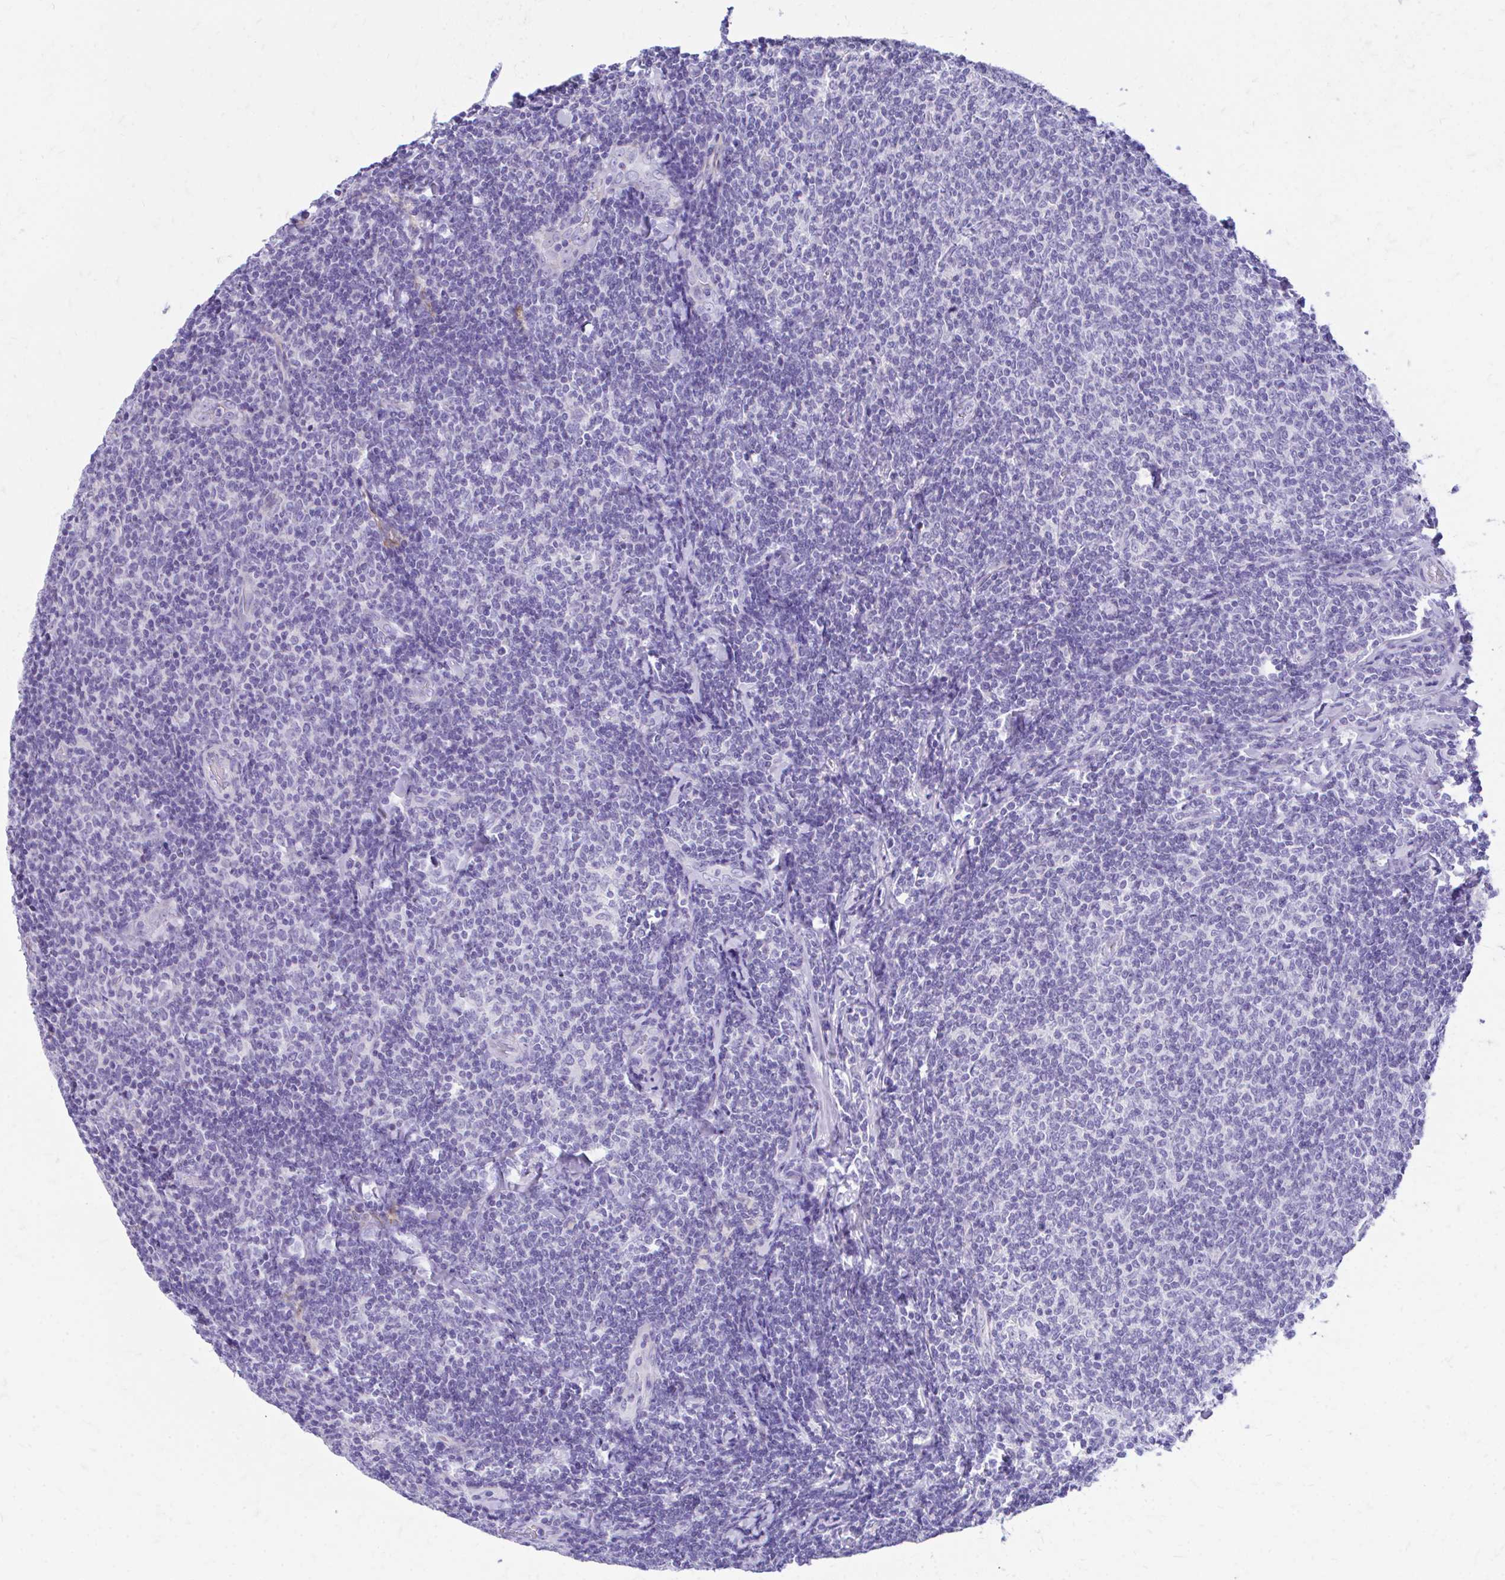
{"staining": {"intensity": "negative", "quantity": "none", "location": "none"}, "tissue": "lymphoma", "cell_type": "Tumor cells", "image_type": "cancer", "snomed": [{"axis": "morphology", "description": "Malignant lymphoma, non-Hodgkin's type, Low grade"}, {"axis": "topography", "description": "Lymph node"}], "caption": "Immunohistochemistry photomicrograph of neoplastic tissue: human lymphoma stained with DAB displays no significant protein expression in tumor cells.", "gene": "KRIT1", "patient": {"sex": "male", "age": 52}}